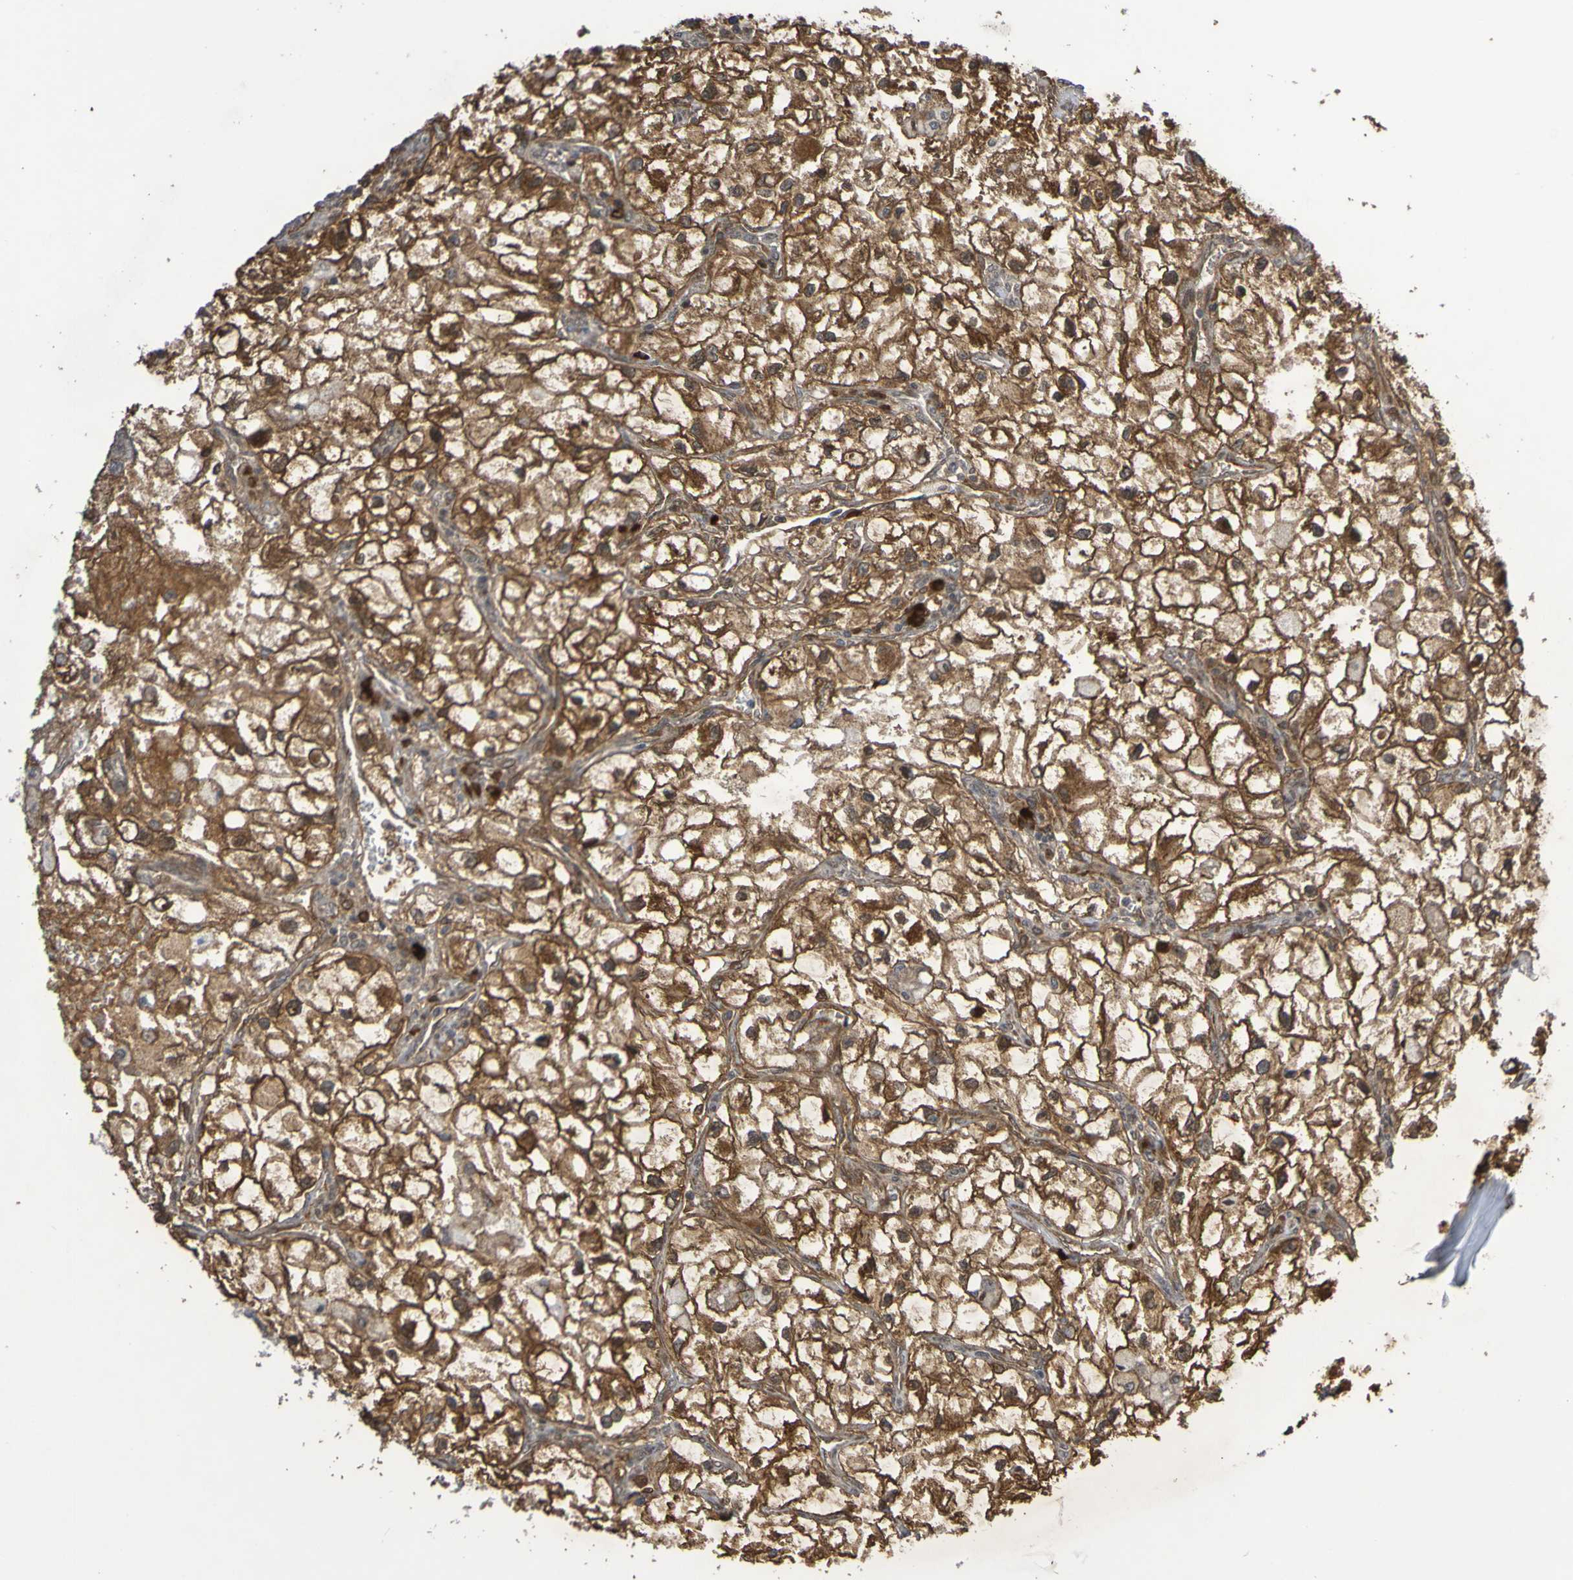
{"staining": {"intensity": "strong", "quantity": ">75%", "location": "cytoplasmic/membranous"}, "tissue": "renal cancer", "cell_type": "Tumor cells", "image_type": "cancer", "snomed": [{"axis": "morphology", "description": "Adenocarcinoma, NOS"}, {"axis": "topography", "description": "Kidney"}], "caption": "Brown immunohistochemical staining in human renal cancer (adenocarcinoma) shows strong cytoplasmic/membranous staining in approximately >75% of tumor cells. (Brightfield microscopy of DAB IHC at high magnification).", "gene": "ITLN1", "patient": {"sex": "female", "age": 70}}